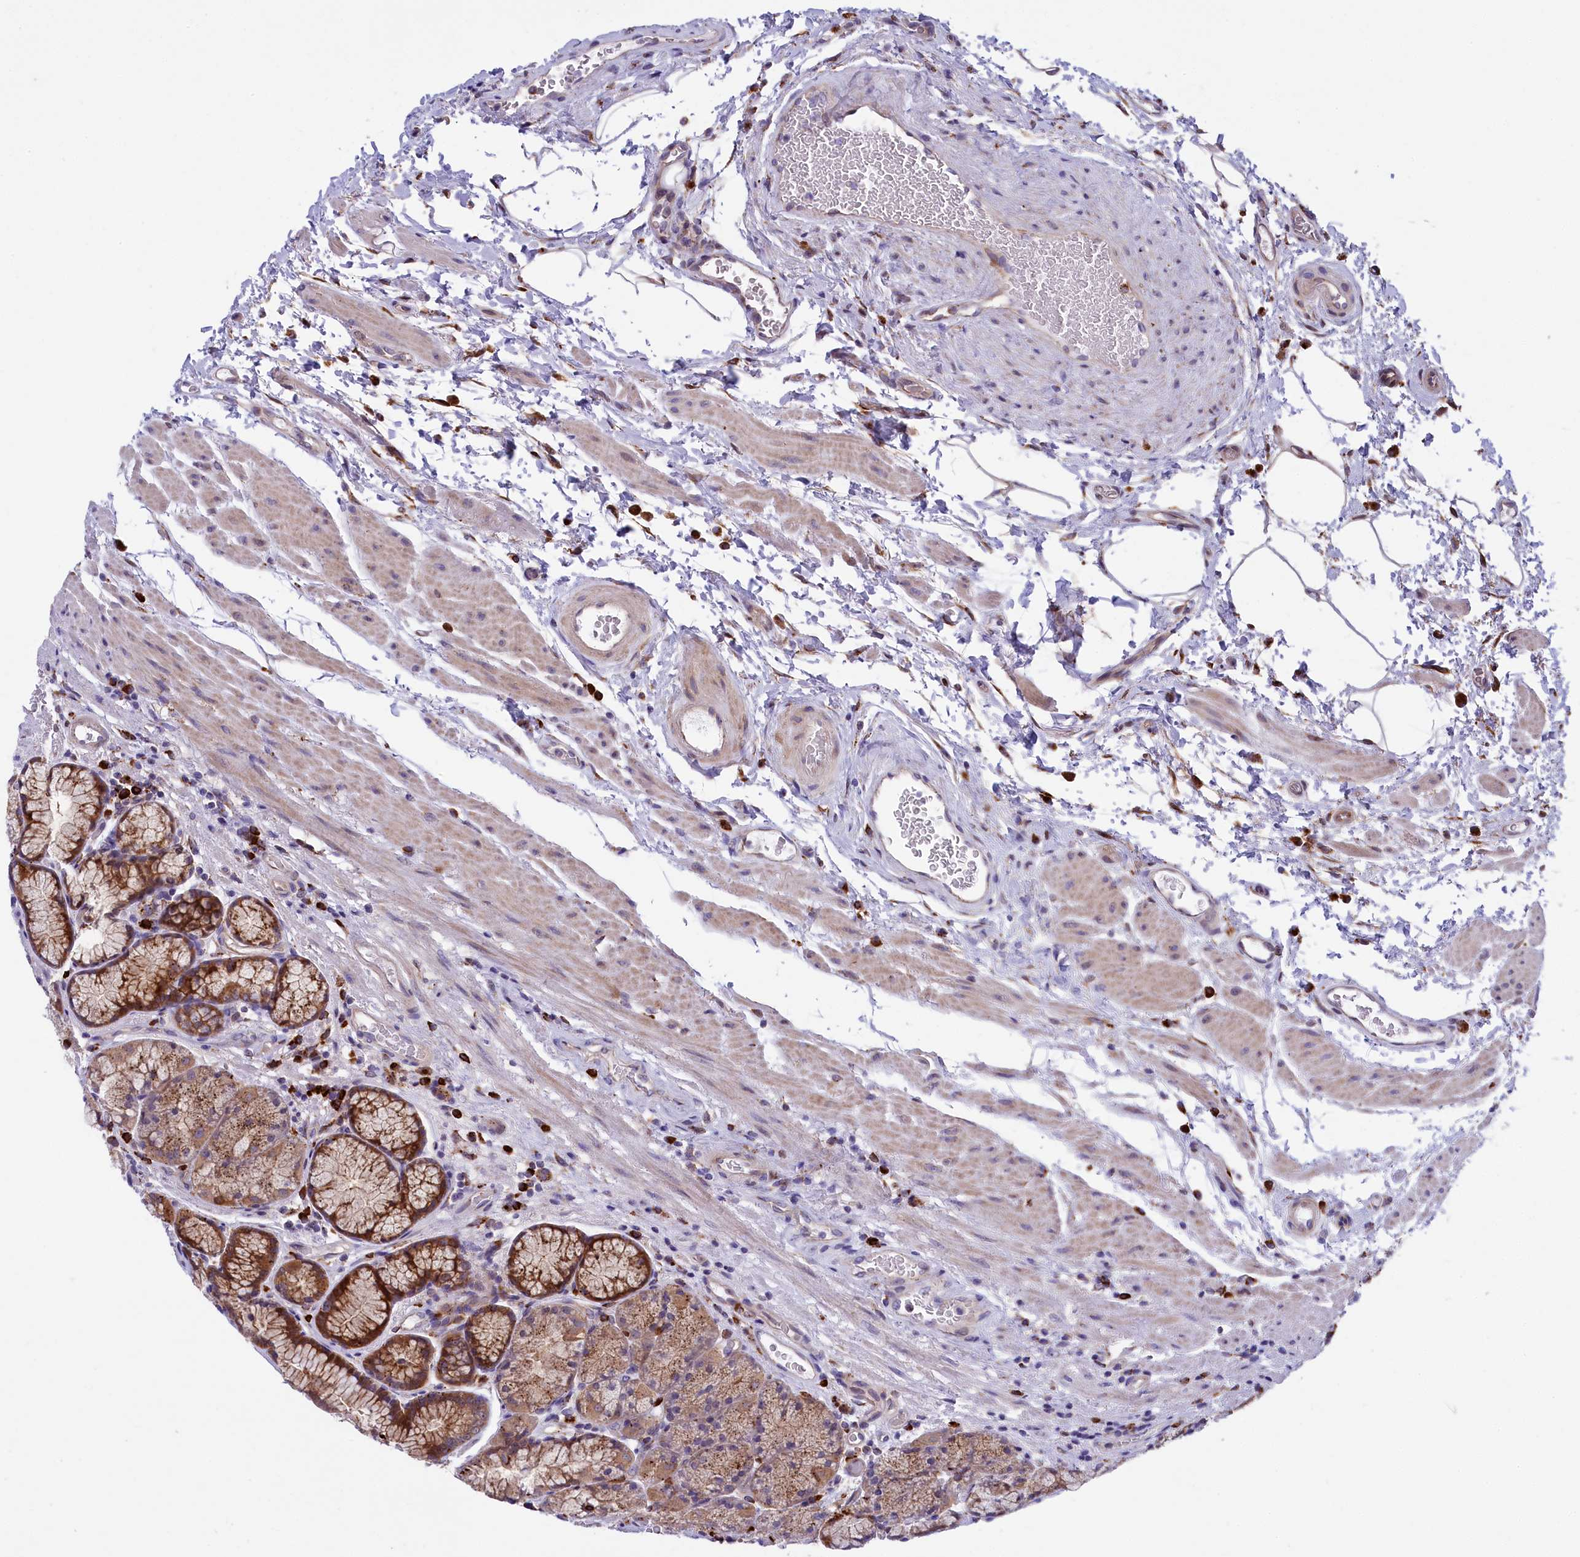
{"staining": {"intensity": "strong", "quantity": ">75%", "location": "cytoplasmic/membranous"}, "tissue": "stomach", "cell_type": "Glandular cells", "image_type": "normal", "snomed": [{"axis": "morphology", "description": "Normal tissue, NOS"}, {"axis": "topography", "description": "Stomach"}], "caption": "Protein staining of benign stomach exhibits strong cytoplasmic/membranous positivity in approximately >75% of glandular cells.", "gene": "MAN2B1", "patient": {"sex": "male", "age": 63}}